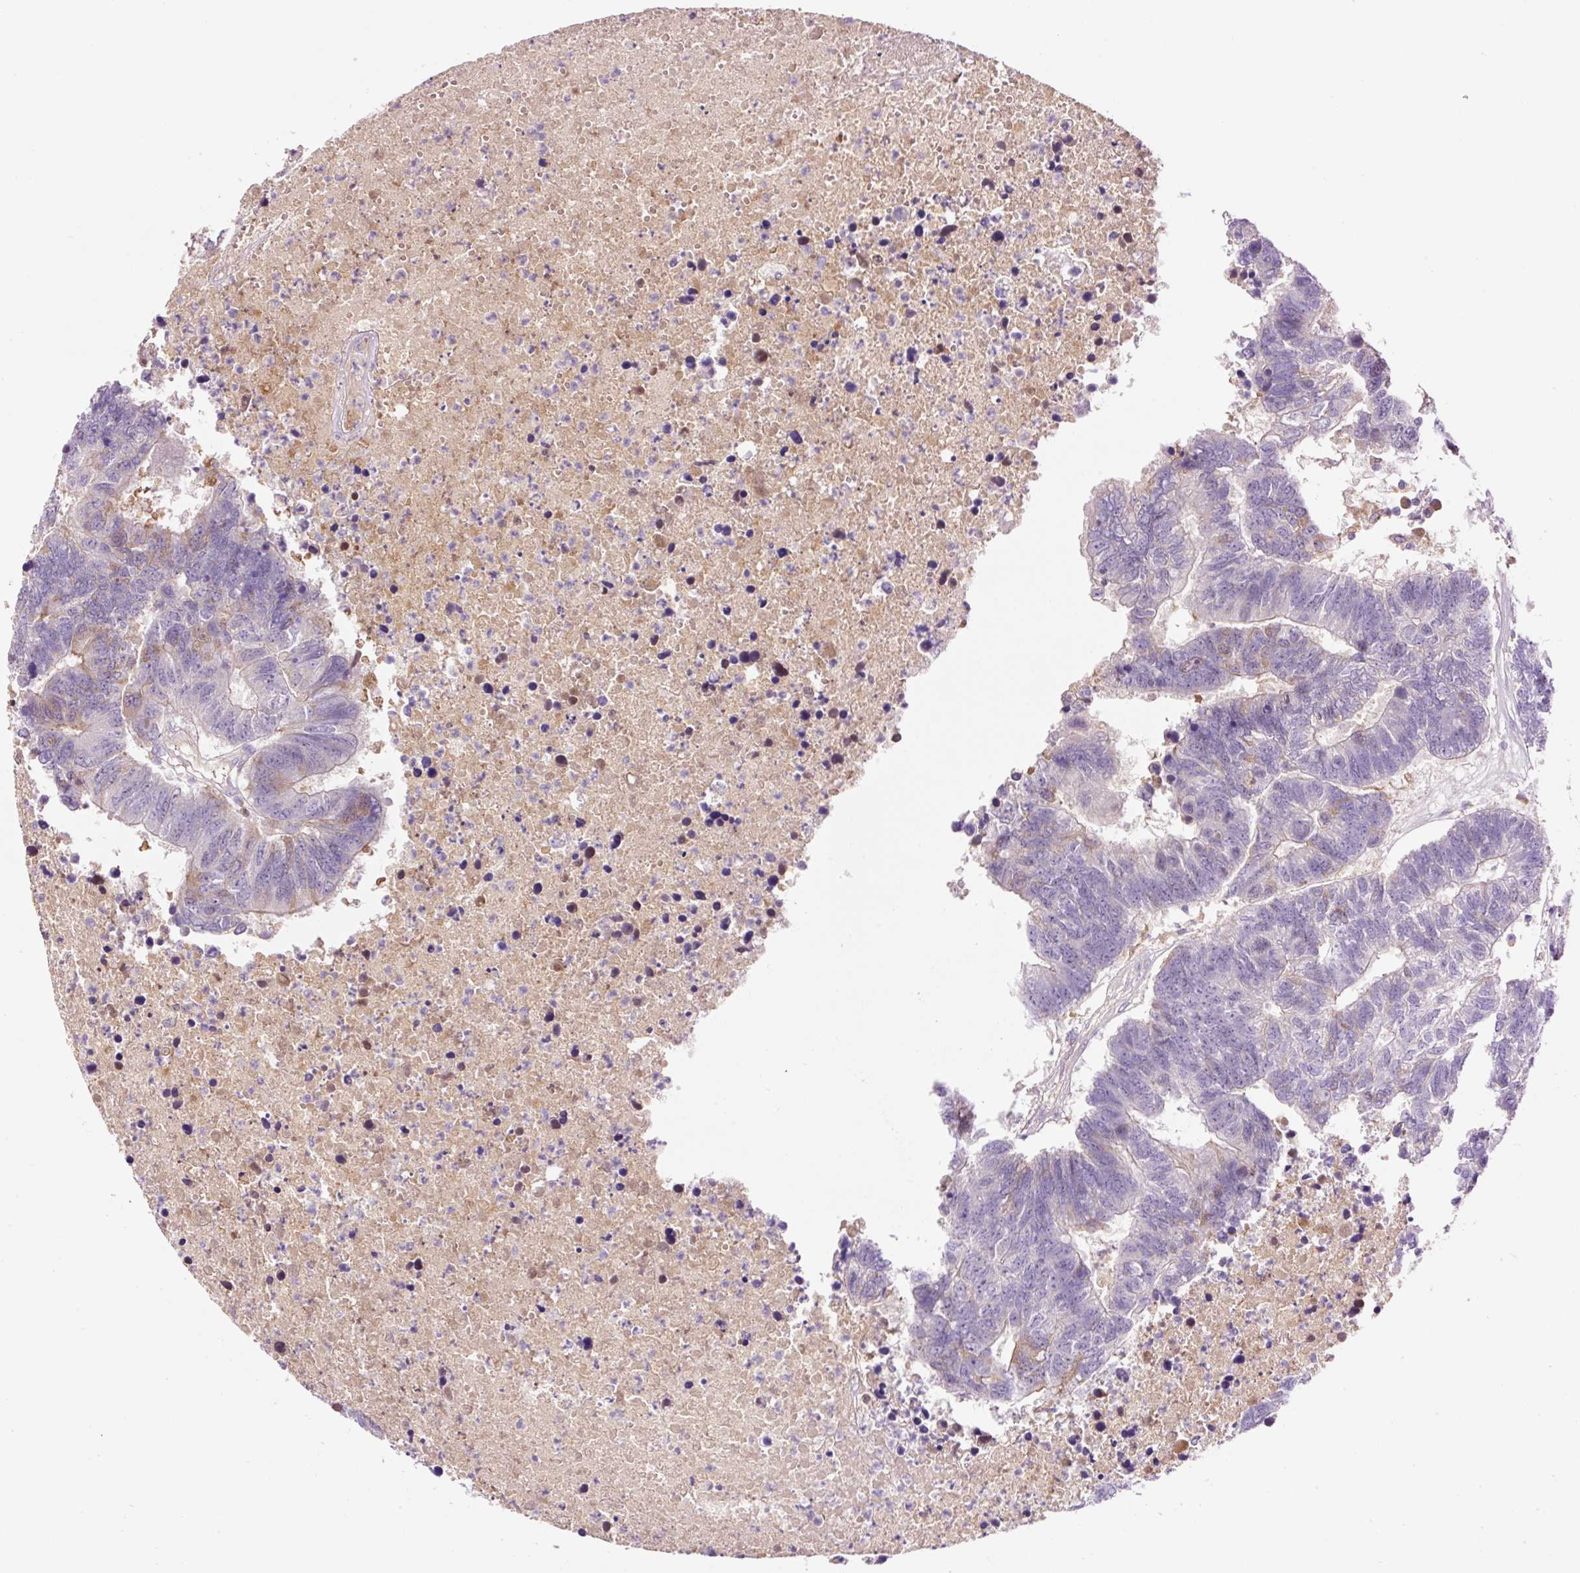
{"staining": {"intensity": "weak", "quantity": "<25%", "location": "cytoplasmic/membranous"}, "tissue": "colorectal cancer", "cell_type": "Tumor cells", "image_type": "cancer", "snomed": [{"axis": "morphology", "description": "Adenocarcinoma, NOS"}, {"axis": "topography", "description": "Colon"}], "caption": "Immunohistochemistry (IHC) image of neoplastic tissue: human colorectal cancer stained with DAB reveals no significant protein expression in tumor cells.", "gene": "DPPA4", "patient": {"sex": "female", "age": 48}}